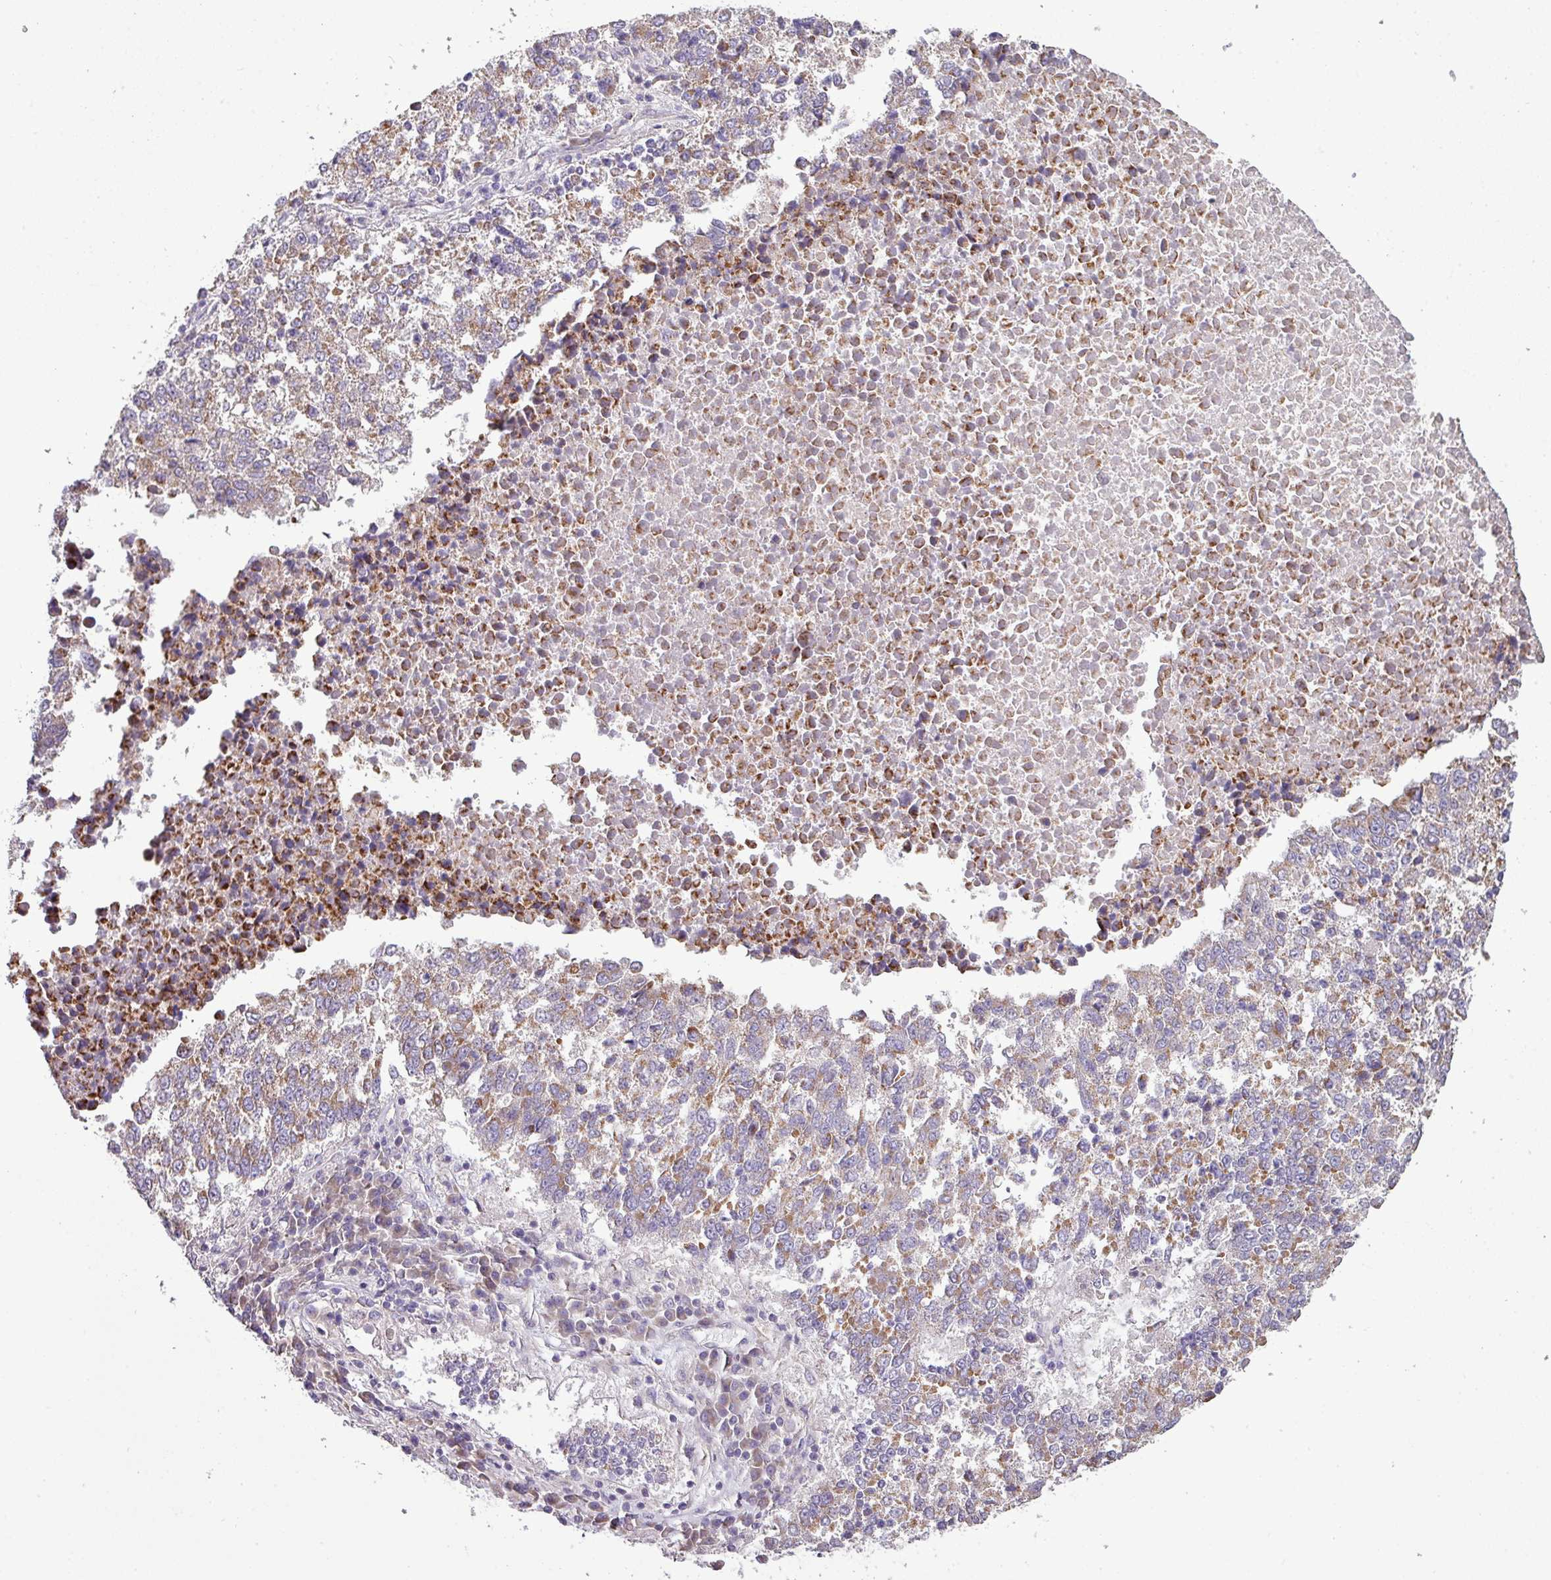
{"staining": {"intensity": "moderate", "quantity": ">75%", "location": "cytoplasmic/membranous"}, "tissue": "lung cancer", "cell_type": "Tumor cells", "image_type": "cancer", "snomed": [{"axis": "morphology", "description": "Squamous cell carcinoma, NOS"}, {"axis": "topography", "description": "Lung"}], "caption": "Protein expression analysis of lung squamous cell carcinoma reveals moderate cytoplasmic/membranous expression in approximately >75% of tumor cells. (brown staining indicates protein expression, while blue staining denotes nuclei).", "gene": "AGAP5", "patient": {"sex": "male", "age": 73}}